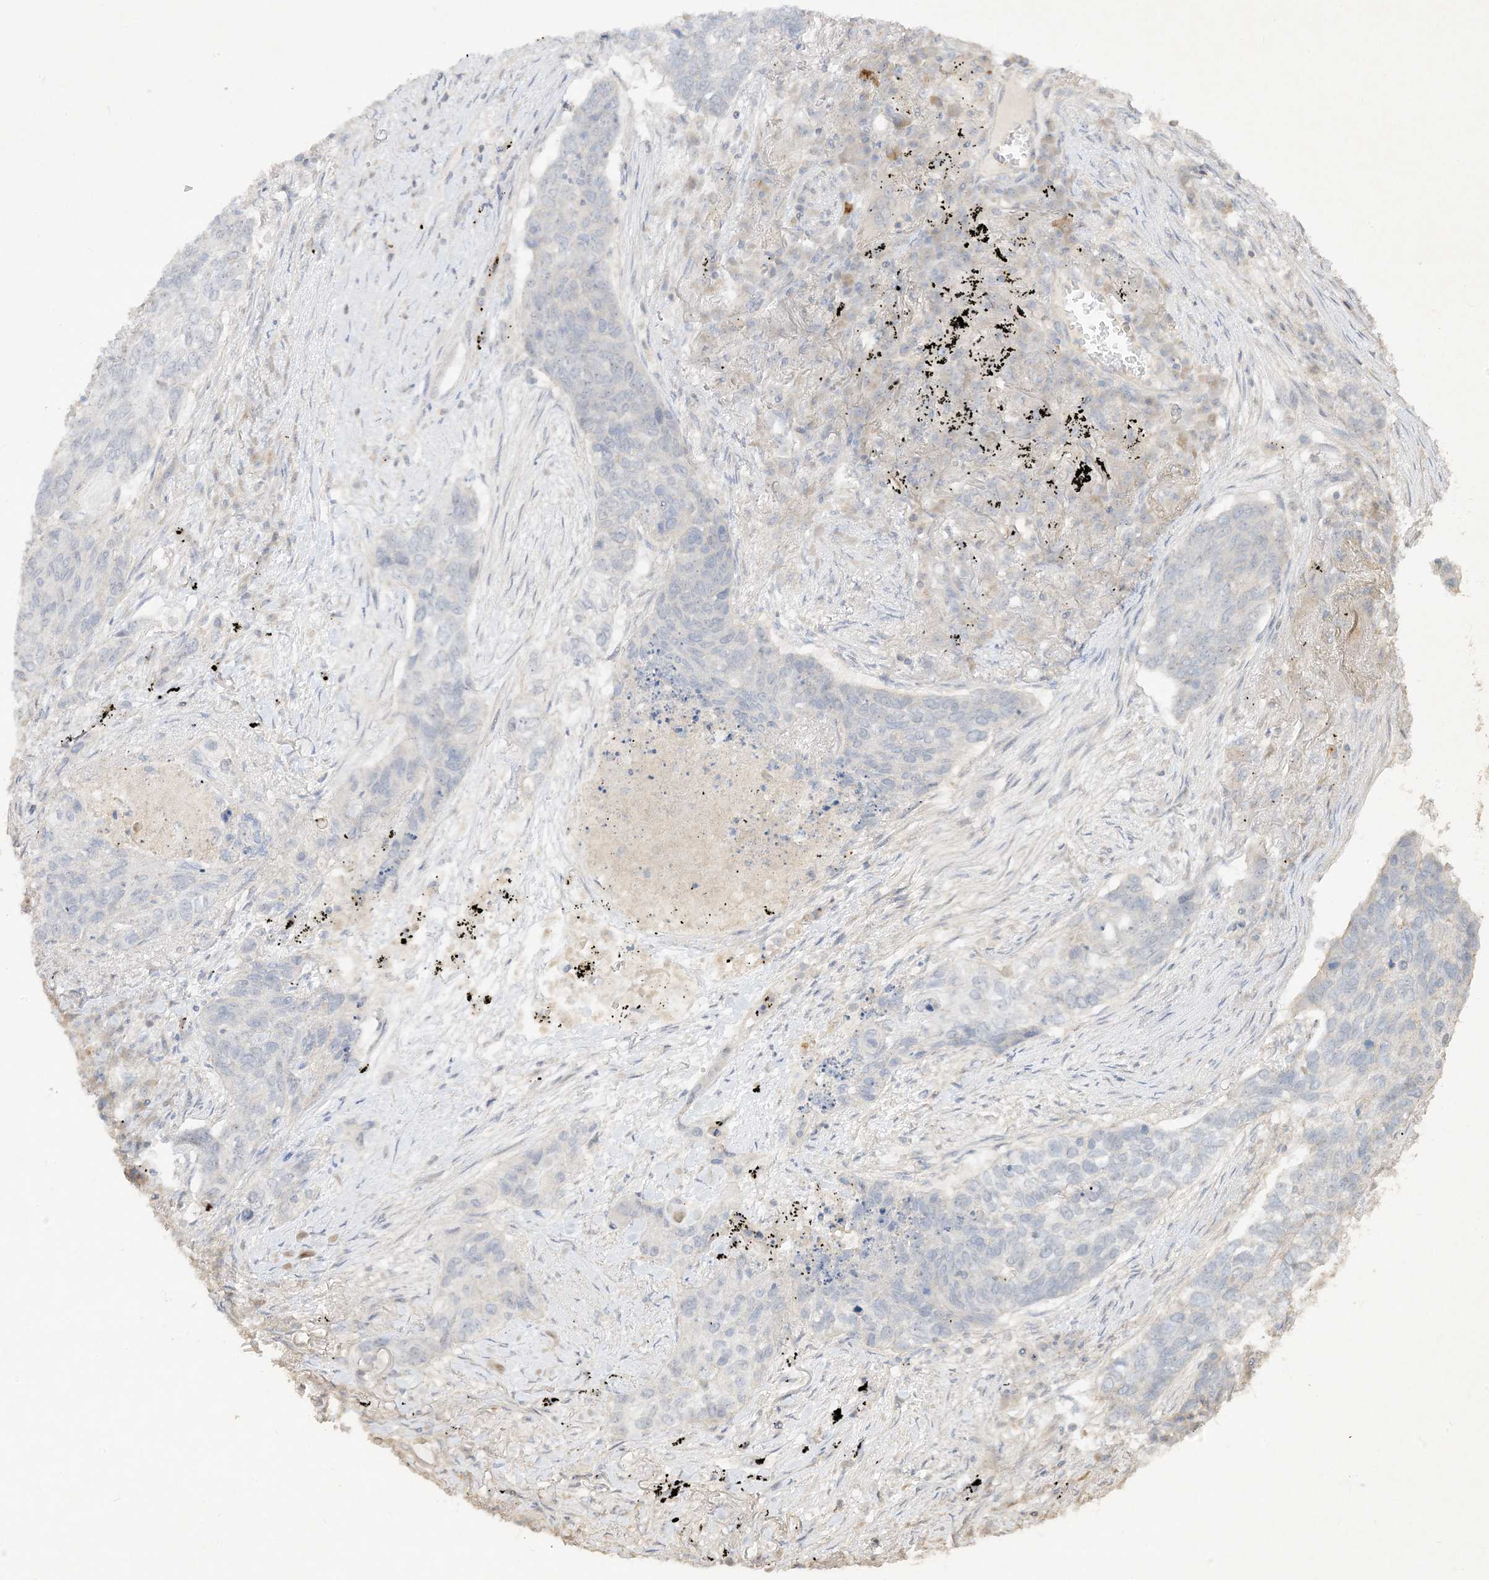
{"staining": {"intensity": "negative", "quantity": "none", "location": "none"}, "tissue": "lung cancer", "cell_type": "Tumor cells", "image_type": "cancer", "snomed": [{"axis": "morphology", "description": "Squamous cell carcinoma, NOS"}, {"axis": "topography", "description": "Lung"}], "caption": "DAB immunohistochemical staining of lung cancer displays no significant staining in tumor cells. Nuclei are stained in blue.", "gene": "ETAA1", "patient": {"sex": "female", "age": 63}}